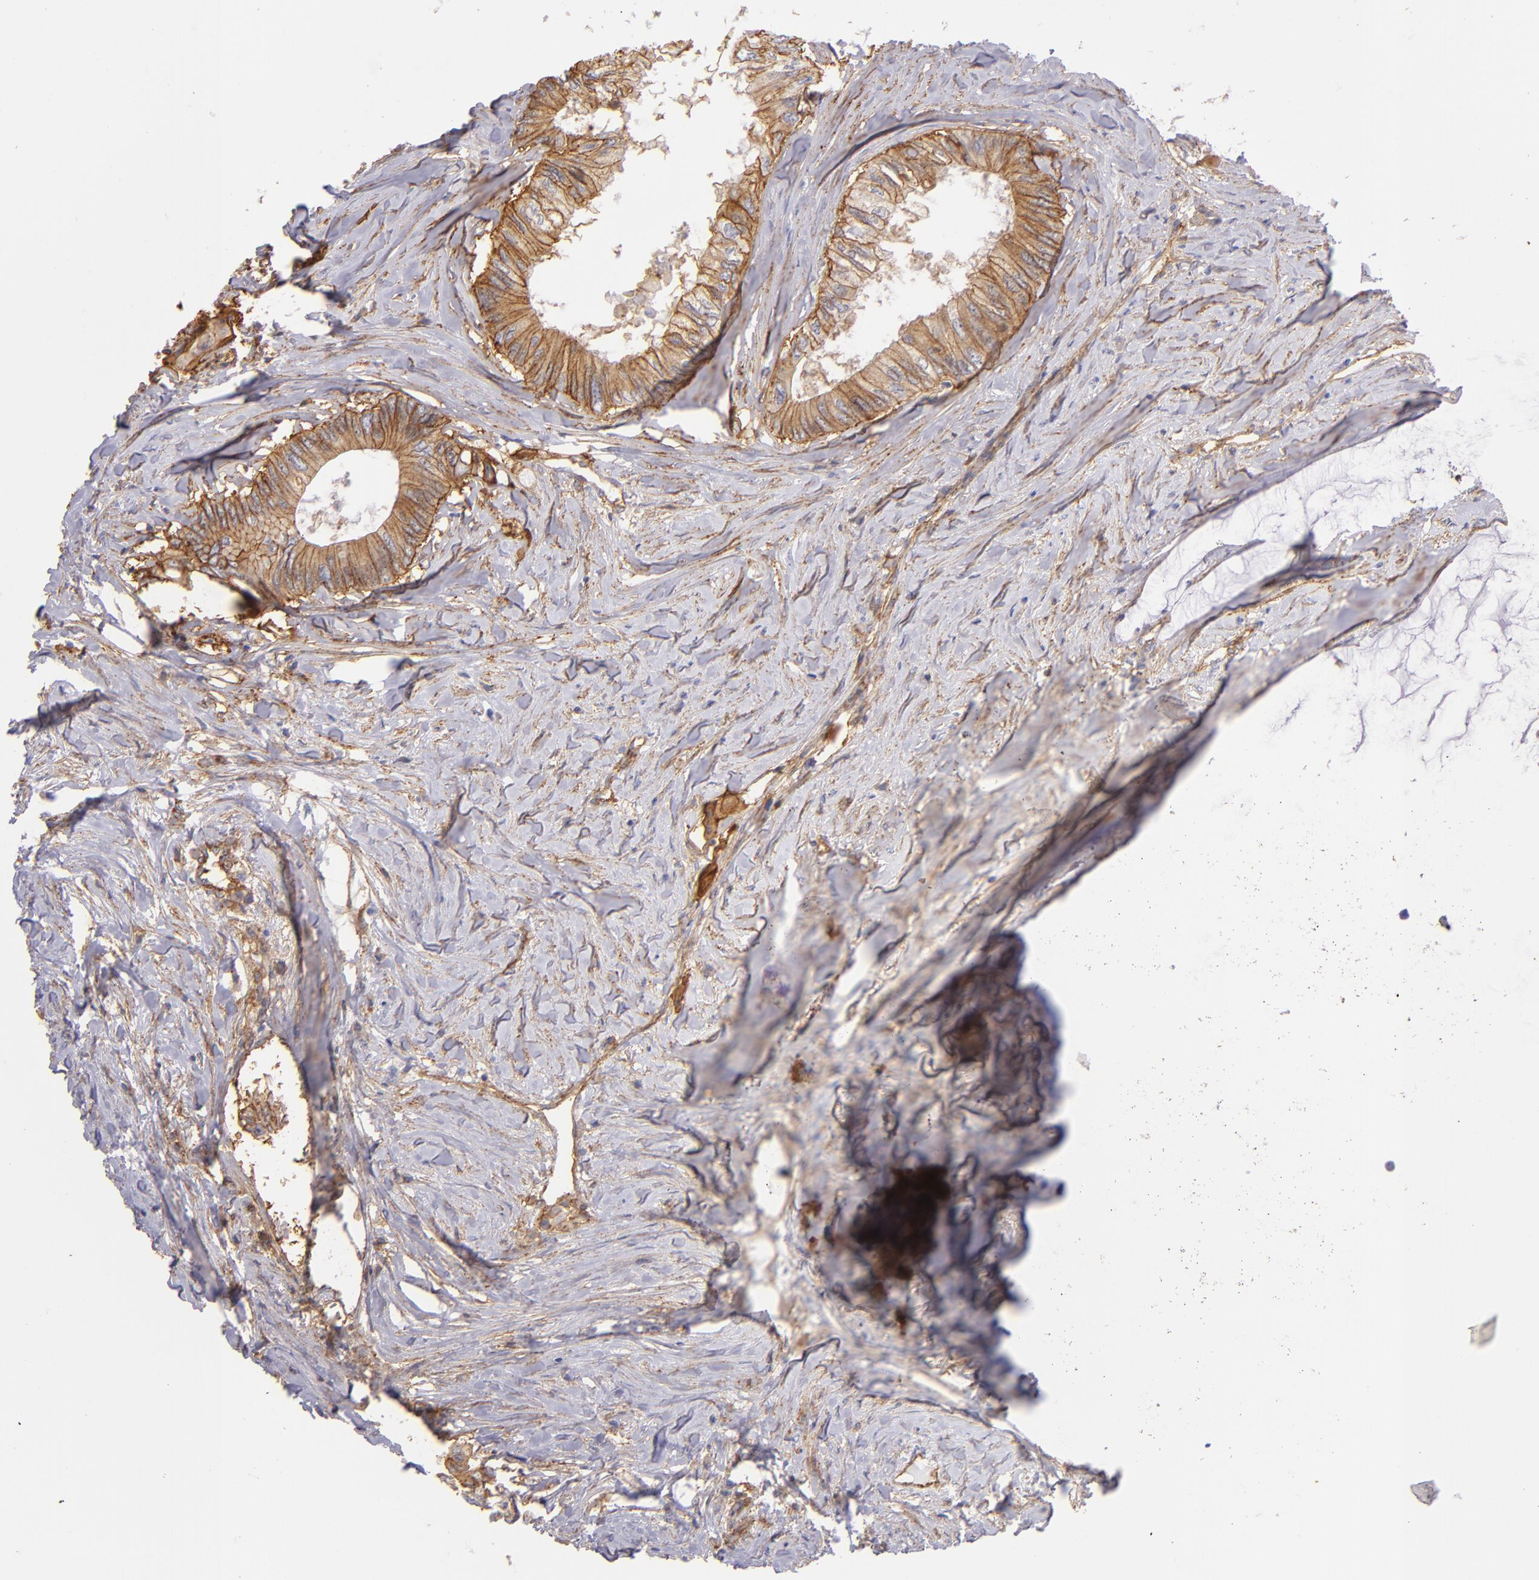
{"staining": {"intensity": "moderate", "quantity": ">75%", "location": "cytoplasmic/membranous"}, "tissue": "colorectal cancer", "cell_type": "Tumor cells", "image_type": "cancer", "snomed": [{"axis": "morphology", "description": "Adenocarcinoma, NOS"}, {"axis": "topography", "description": "Colon"}], "caption": "Adenocarcinoma (colorectal) stained with immunohistochemistry exhibits moderate cytoplasmic/membranous positivity in approximately >75% of tumor cells.", "gene": "CD151", "patient": {"sex": "male", "age": 65}}